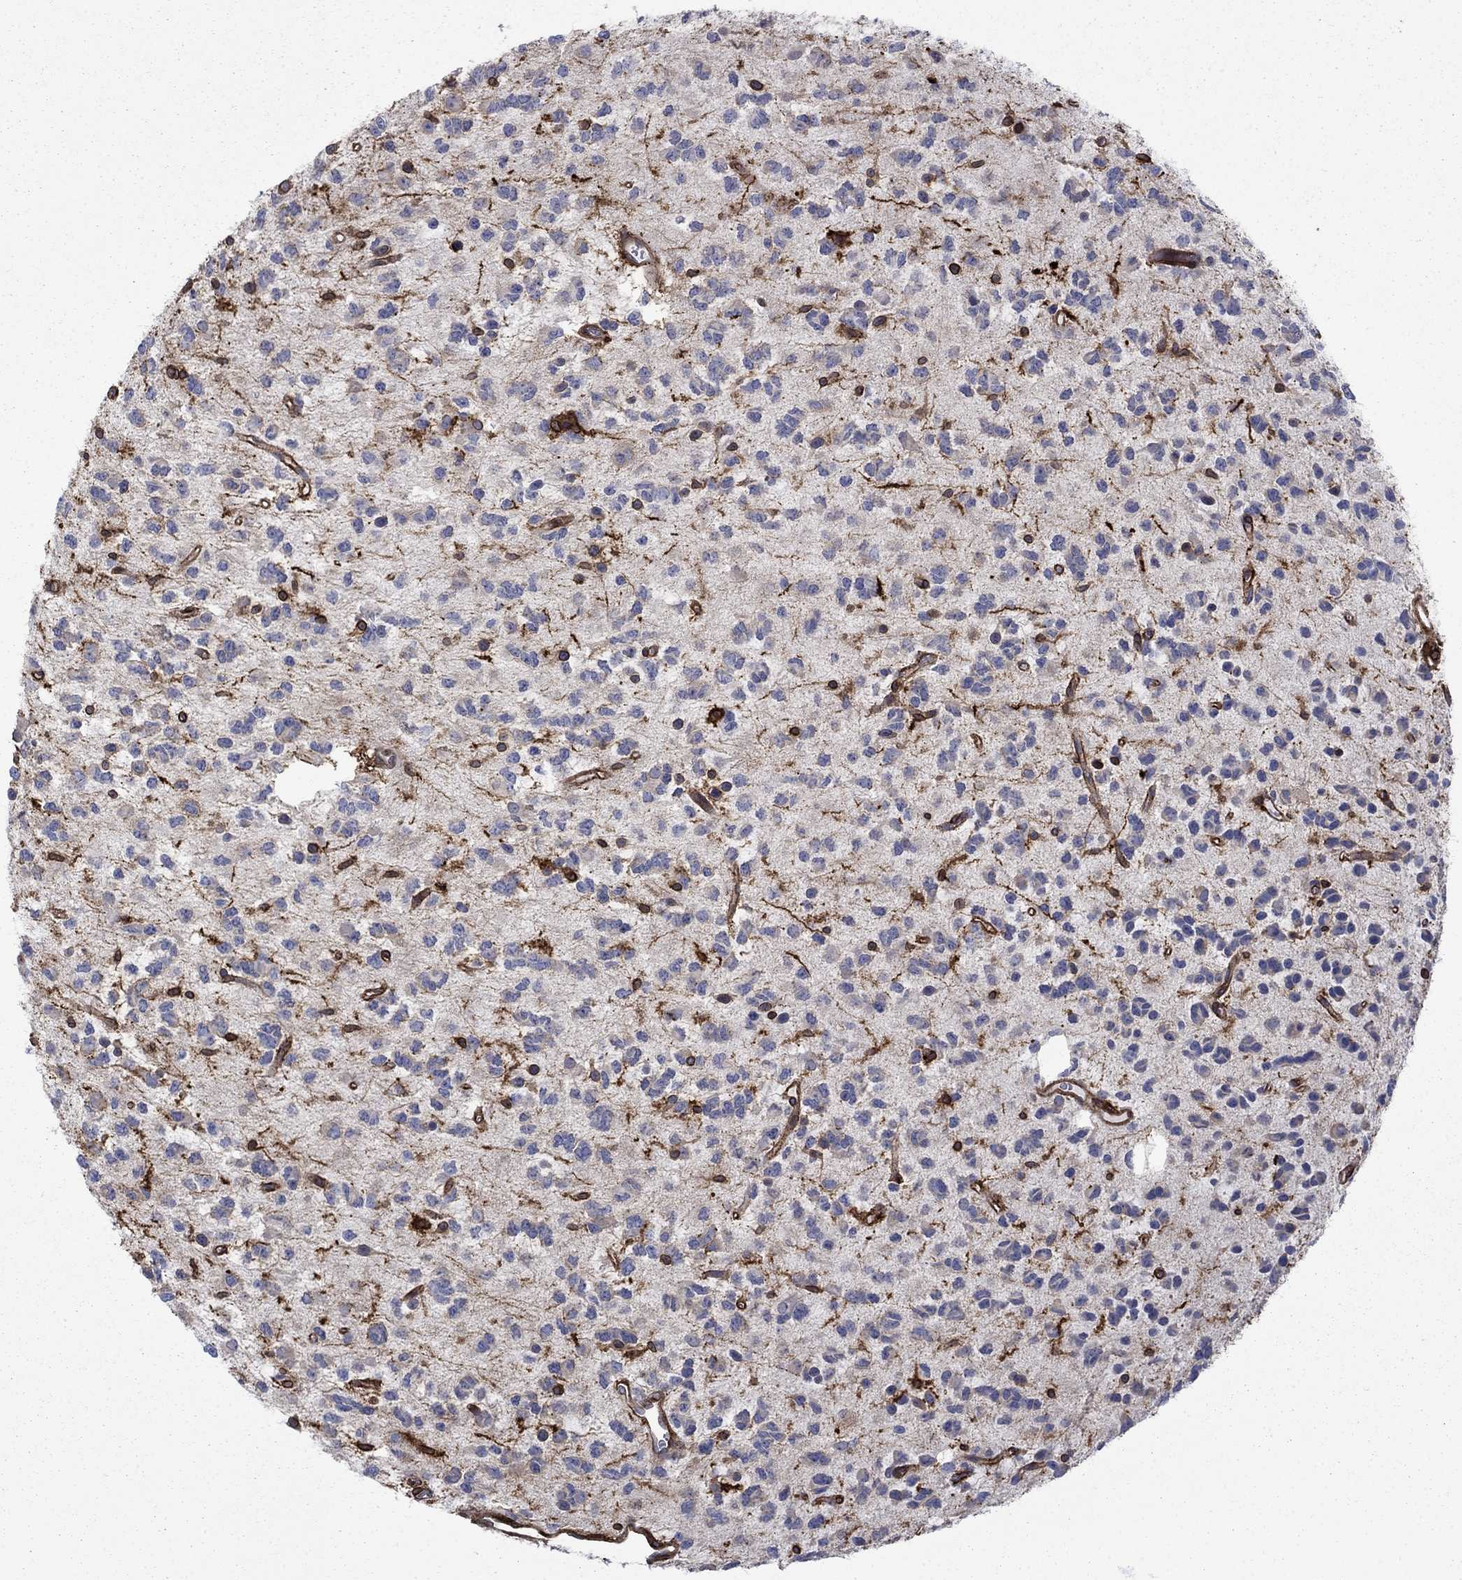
{"staining": {"intensity": "negative", "quantity": "none", "location": "none"}, "tissue": "glioma", "cell_type": "Tumor cells", "image_type": "cancer", "snomed": [{"axis": "morphology", "description": "Glioma, malignant, Low grade"}, {"axis": "topography", "description": "Brain"}], "caption": "Histopathology image shows no significant protein positivity in tumor cells of glioma. Brightfield microscopy of immunohistochemistry (IHC) stained with DAB (brown) and hematoxylin (blue), captured at high magnification.", "gene": "PLAU", "patient": {"sex": "female", "age": 45}}